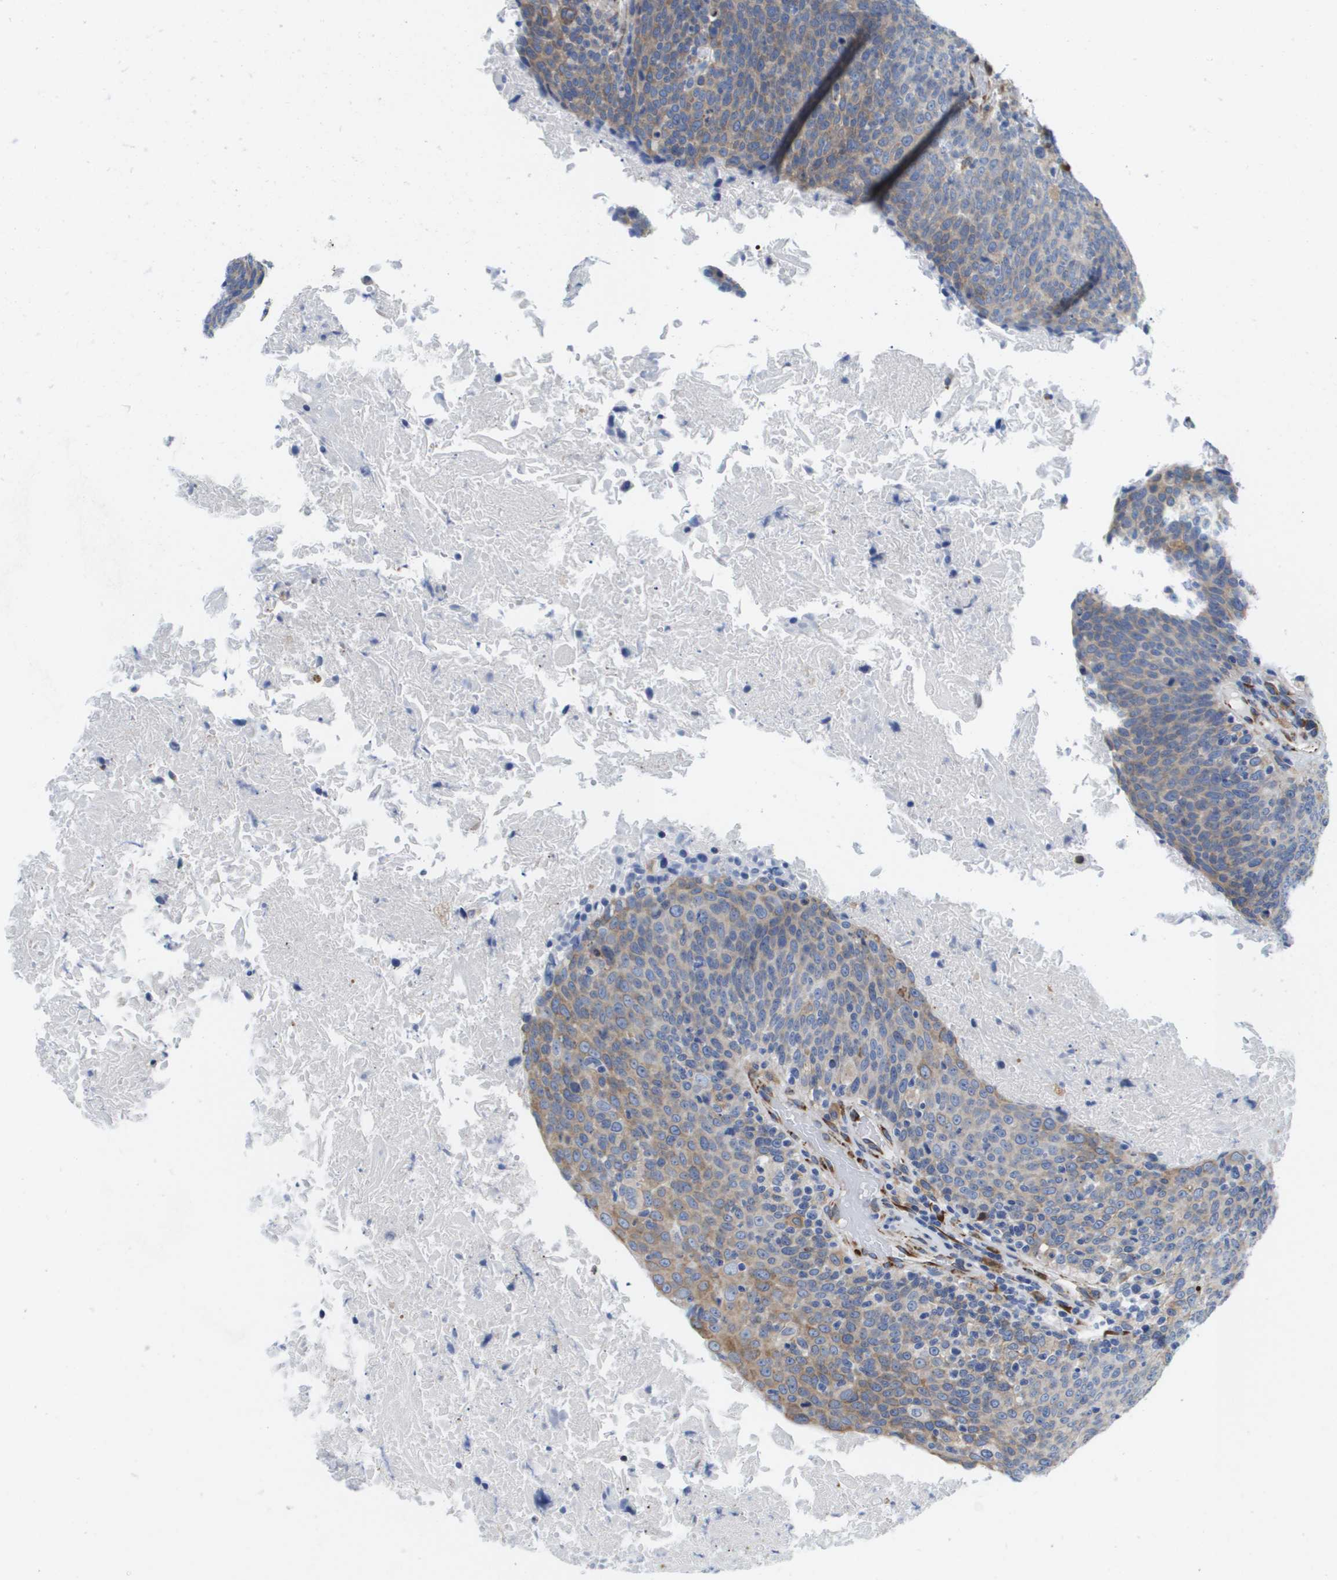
{"staining": {"intensity": "moderate", "quantity": "<25%", "location": "cytoplasmic/membranous"}, "tissue": "head and neck cancer", "cell_type": "Tumor cells", "image_type": "cancer", "snomed": [{"axis": "morphology", "description": "Squamous cell carcinoma, NOS"}, {"axis": "morphology", "description": "Squamous cell carcinoma, metastatic, NOS"}, {"axis": "topography", "description": "Lymph node"}, {"axis": "topography", "description": "Head-Neck"}], "caption": "This is an image of immunohistochemistry (IHC) staining of head and neck metastatic squamous cell carcinoma, which shows moderate staining in the cytoplasmic/membranous of tumor cells.", "gene": "ST3GAL2", "patient": {"sex": "male", "age": 62}}